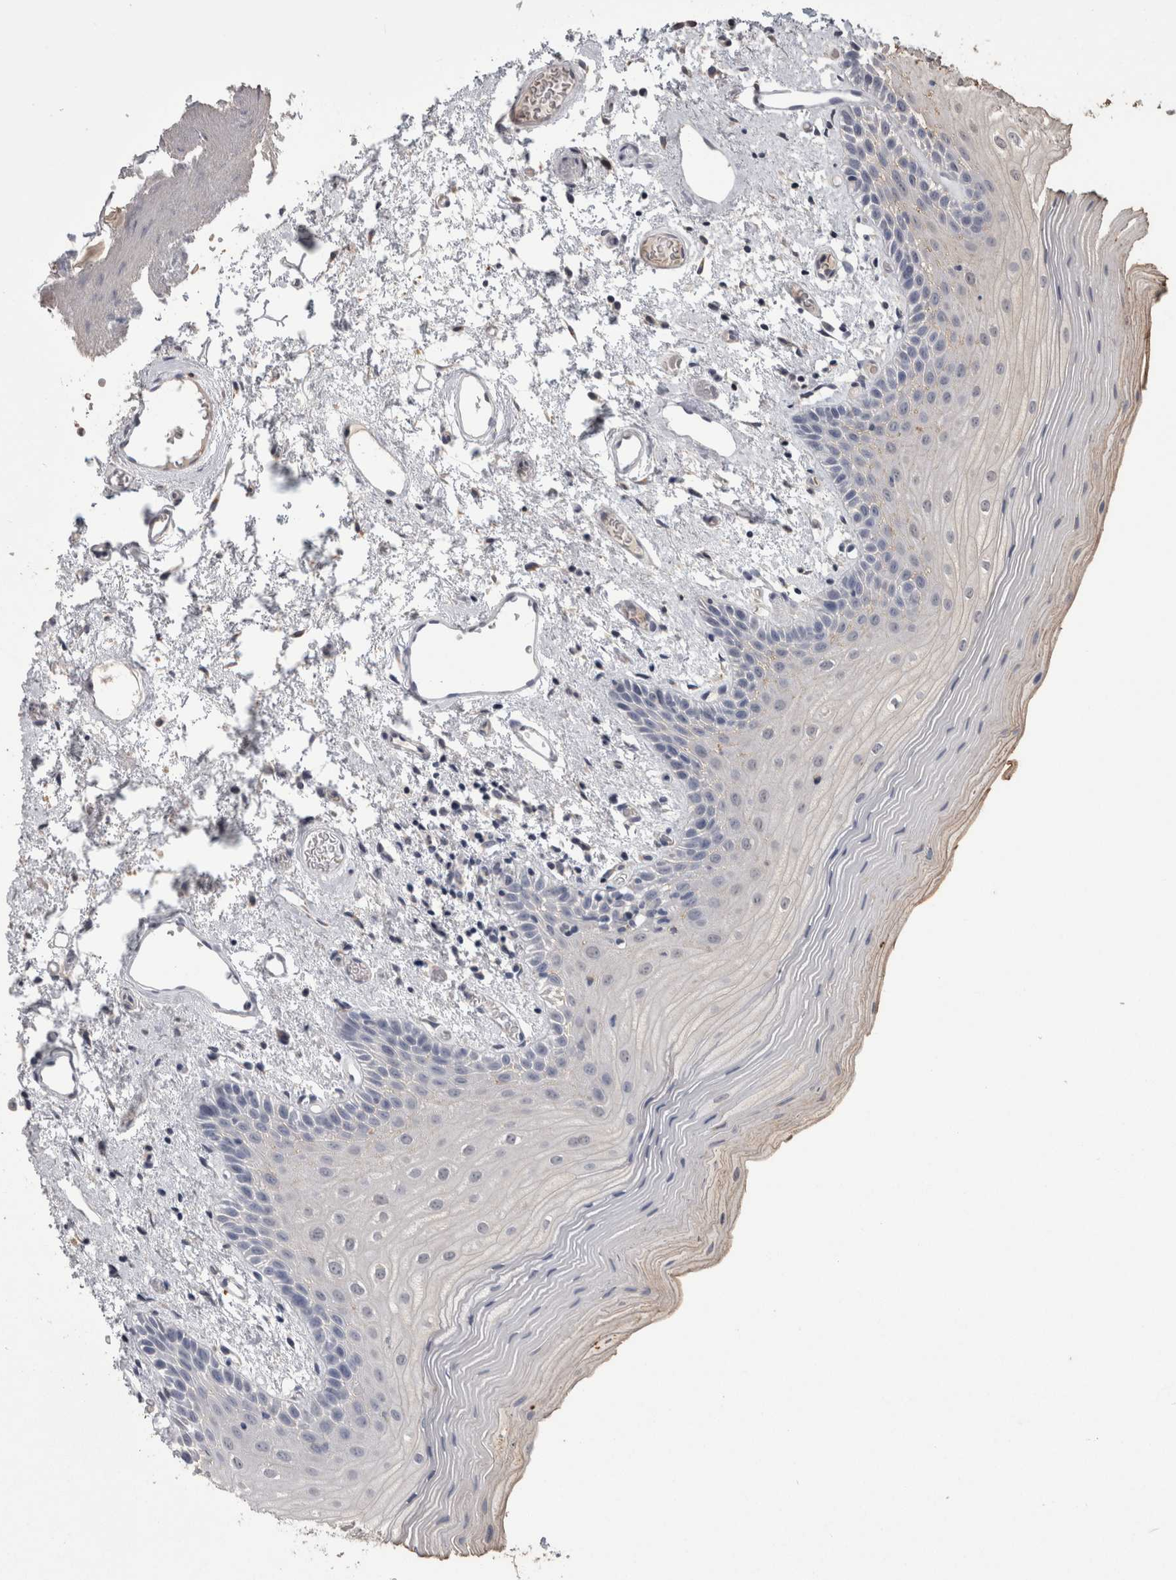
{"staining": {"intensity": "negative", "quantity": "none", "location": "none"}, "tissue": "oral mucosa", "cell_type": "Squamous epithelial cells", "image_type": "normal", "snomed": [{"axis": "morphology", "description": "Normal tissue, NOS"}, {"axis": "topography", "description": "Oral tissue"}], "caption": "A high-resolution micrograph shows immunohistochemistry staining of unremarkable oral mucosa, which shows no significant staining in squamous epithelial cells.", "gene": "ANXA13", "patient": {"sex": "male", "age": 52}}